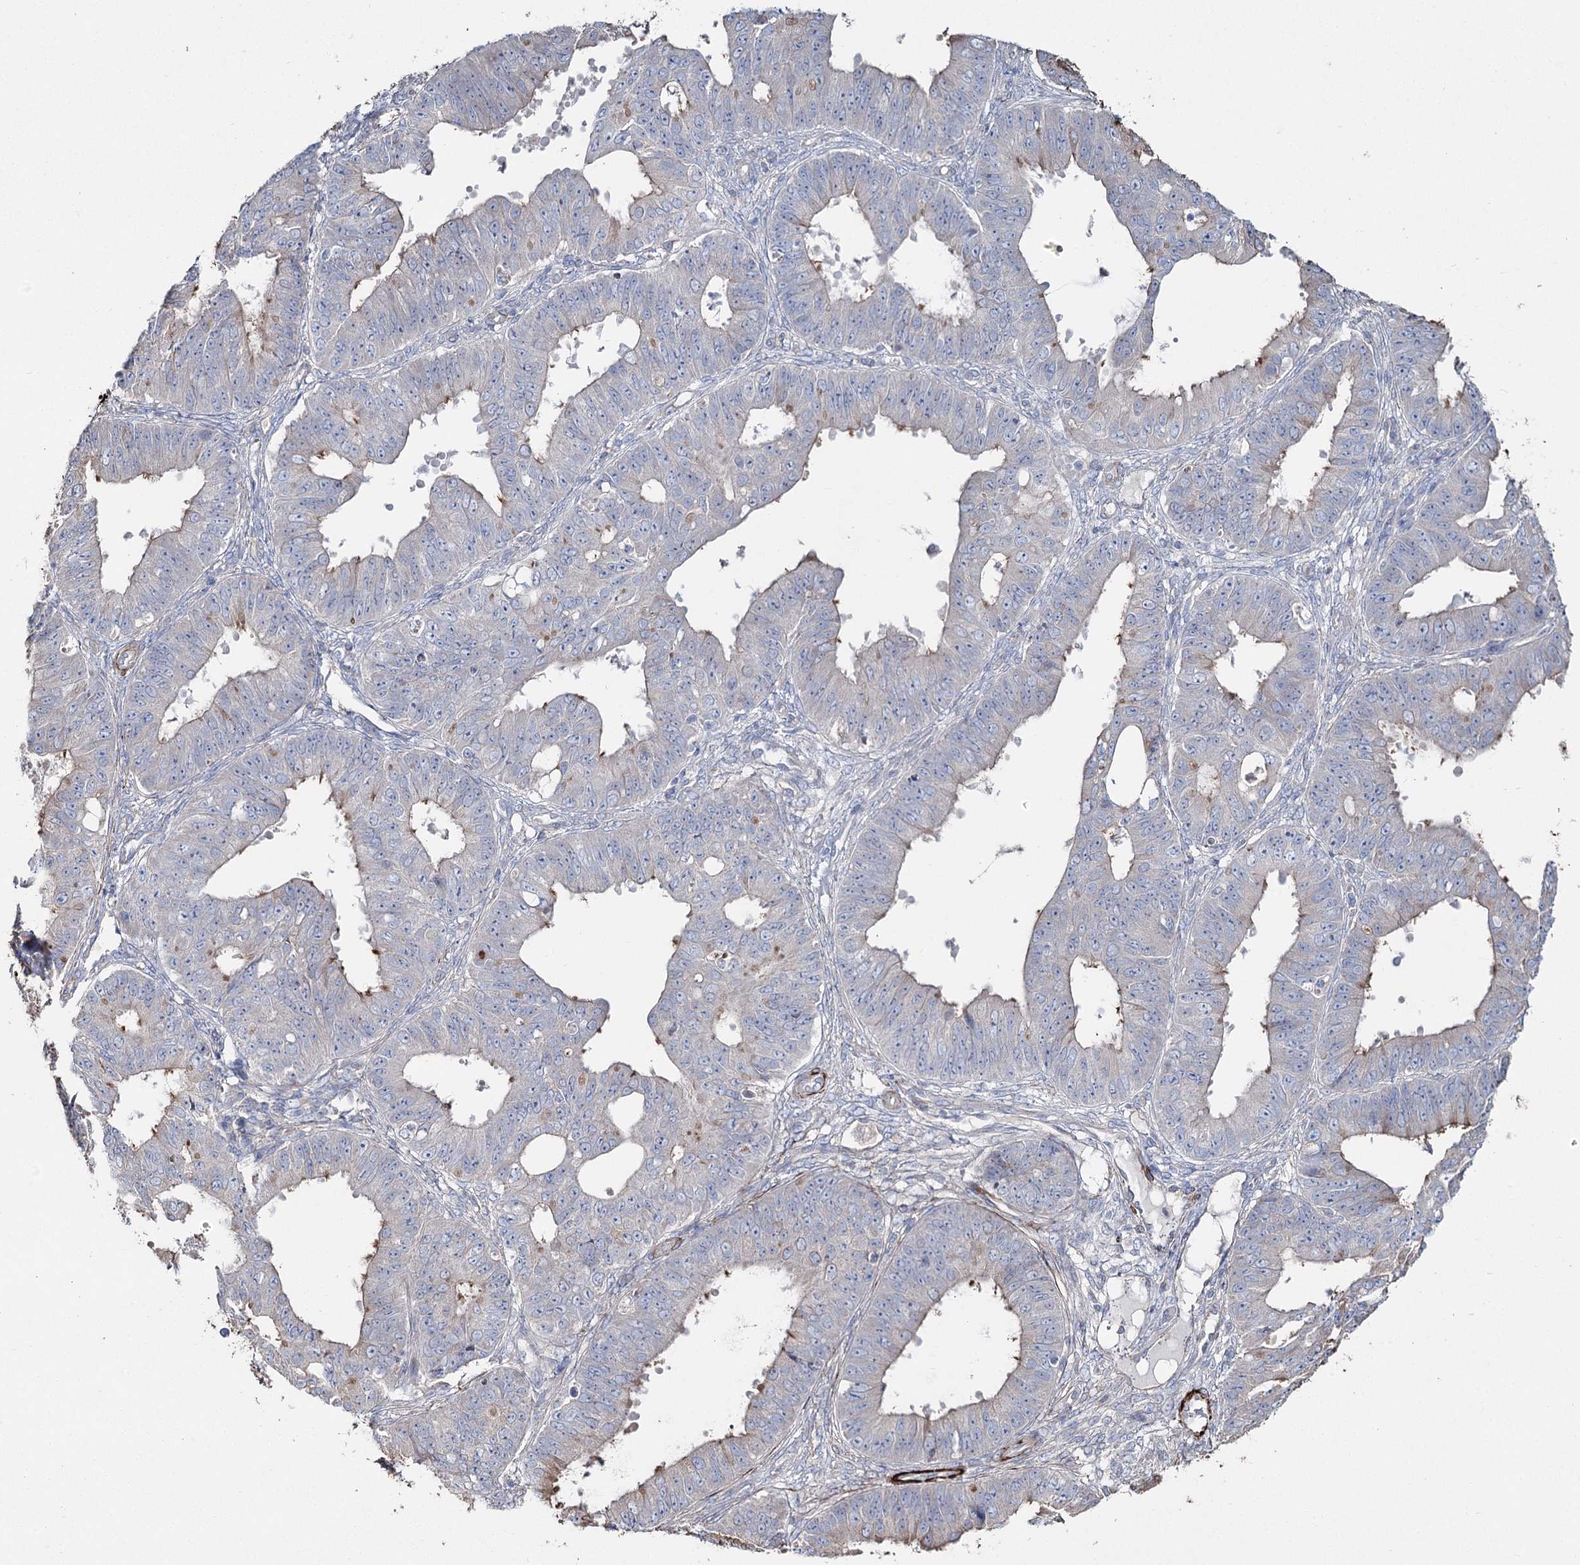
{"staining": {"intensity": "negative", "quantity": "none", "location": "none"}, "tissue": "ovarian cancer", "cell_type": "Tumor cells", "image_type": "cancer", "snomed": [{"axis": "morphology", "description": "Carcinoma, endometroid"}, {"axis": "topography", "description": "Appendix"}, {"axis": "topography", "description": "Ovary"}], "caption": "High power microscopy micrograph of an immunohistochemistry image of ovarian cancer (endometroid carcinoma), revealing no significant positivity in tumor cells.", "gene": "SUMF1", "patient": {"sex": "female", "age": 42}}